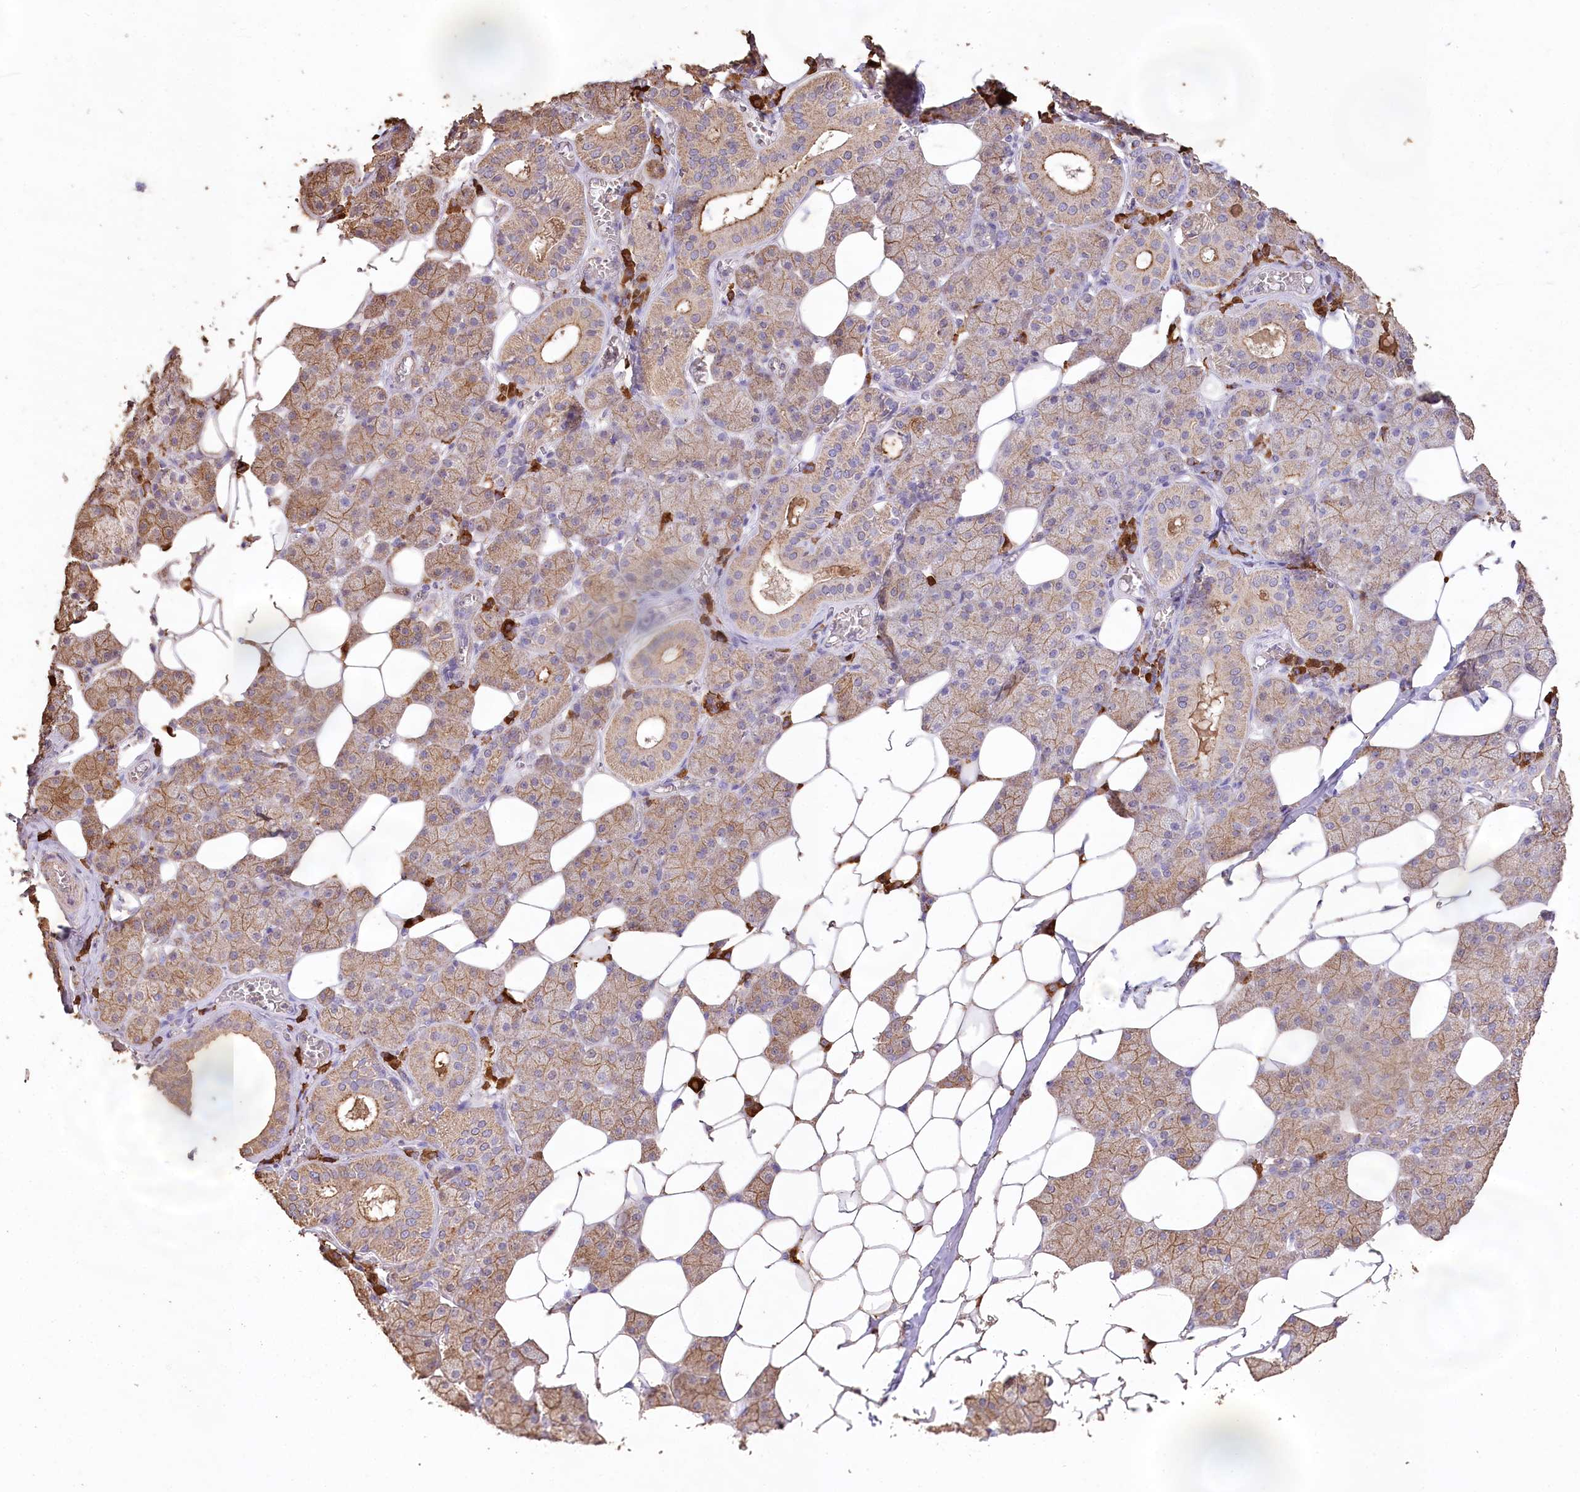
{"staining": {"intensity": "moderate", "quantity": "25%-75%", "location": "cytoplasmic/membranous"}, "tissue": "salivary gland", "cell_type": "Glandular cells", "image_type": "normal", "snomed": [{"axis": "morphology", "description": "Normal tissue, NOS"}, {"axis": "topography", "description": "Salivary gland"}], "caption": "High-power microscopy captured an immunohistochemistry micrograph of unremarkable salivary gland, revealing moderate cytoplasmic/membranous positivity in about 25%-75% of glandular cells.", "gene": "IREB2", "patient": {"sex": "female", "age": 33}}